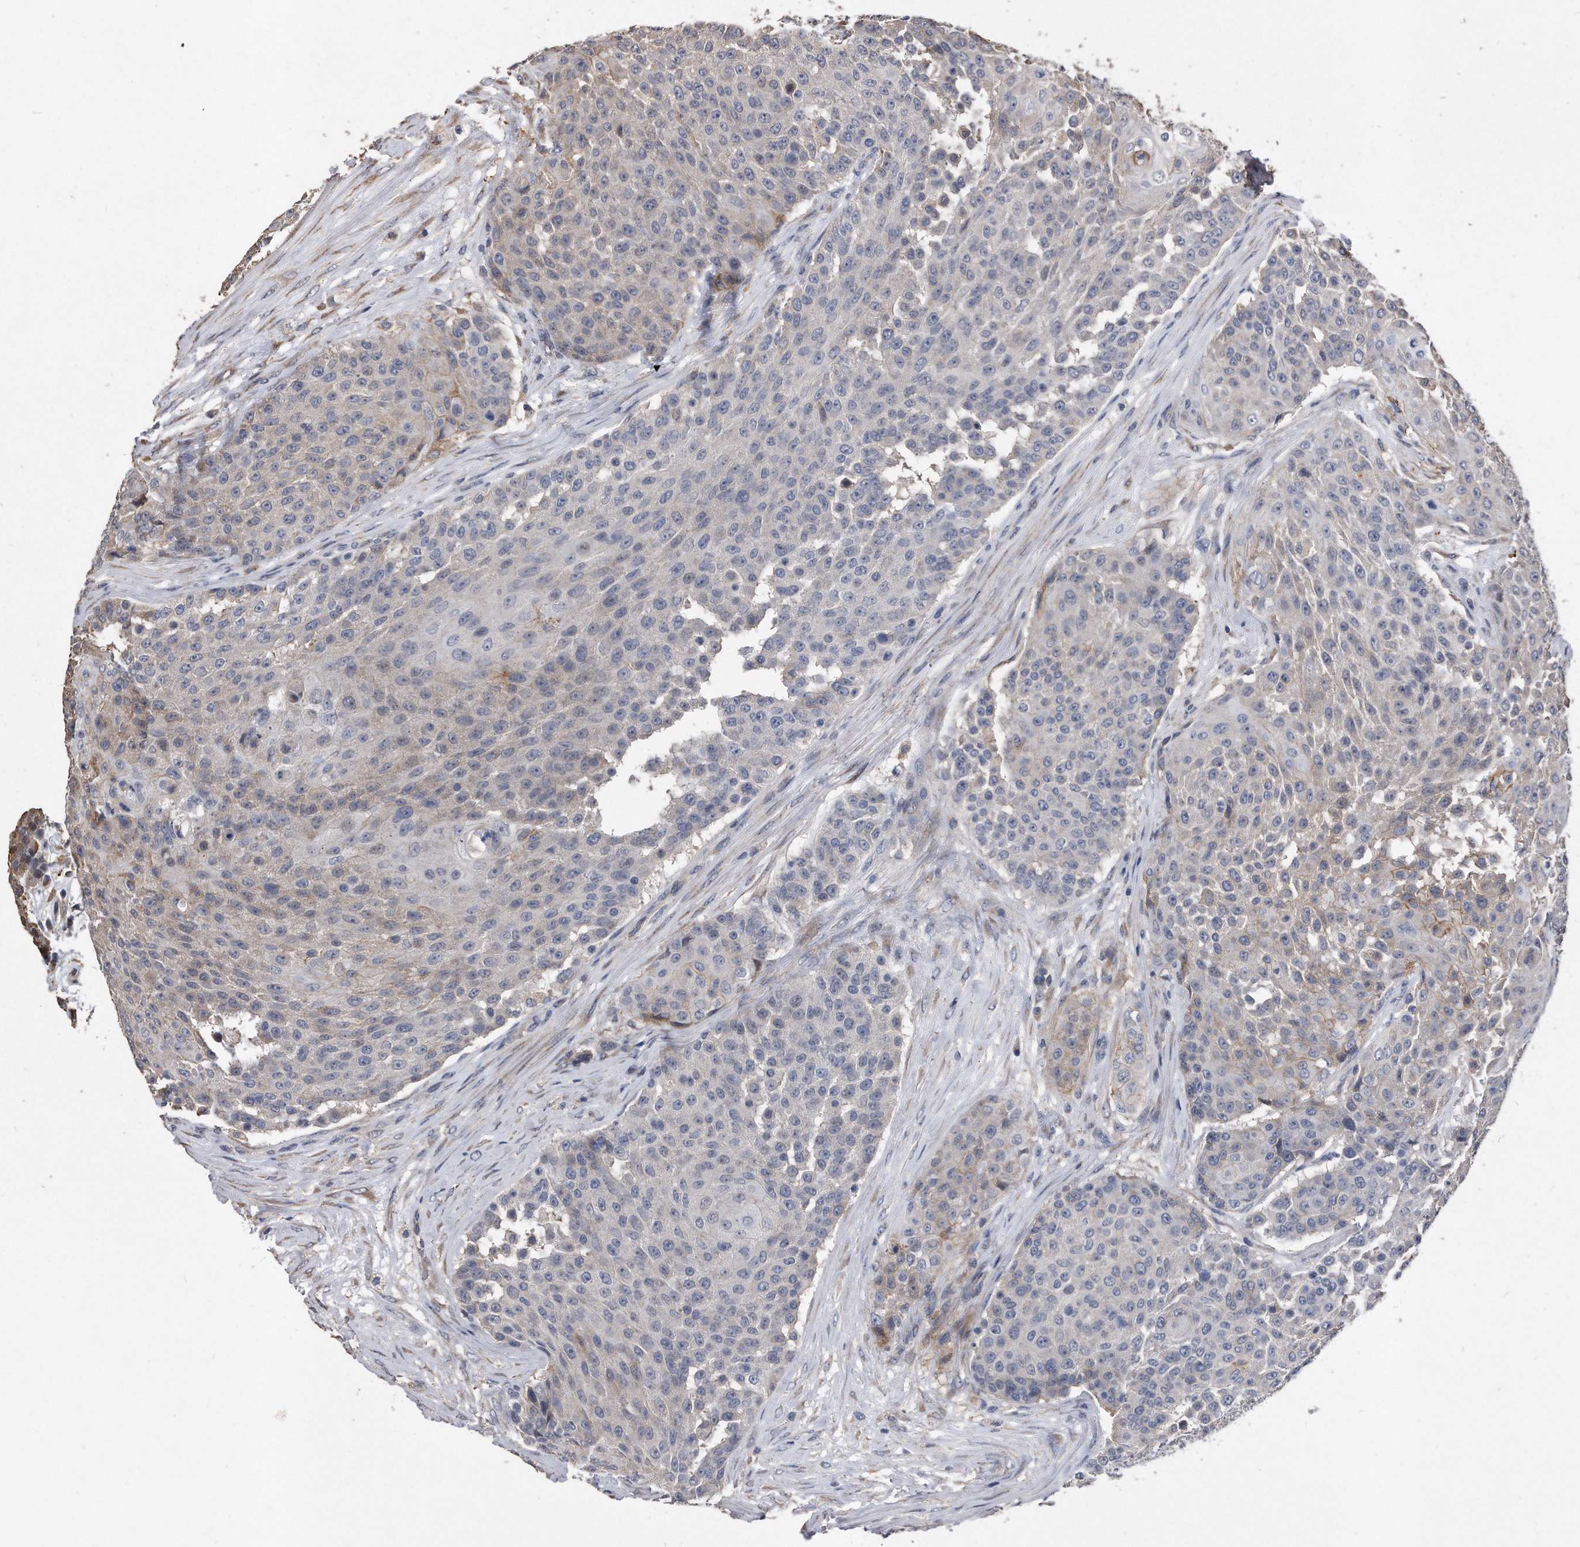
{"staining": {"intensity": "weak", "quantity": "<25%", "location": "cytoplasmic/membranous"}, "tissue": "urothelial cancer", "cell_type": "Tumor cells", "image_type": "cancer", "snomed": [{"axis": "morphology", "description": "Urothelial carcinoma, High grade"}, {"axis": "topography", "description": "Urinary bladder"}], "caption": "IHC histopathology image of high-grade urothelial carcinoma stained for a protein (brown), which reveals no positivity in tumor cells. (DAB immunohistochemistry visualized using brightfield microscopy, high magnification).", "gene": "IL20RA", "patient": {"sex": "female", "age": 63}}